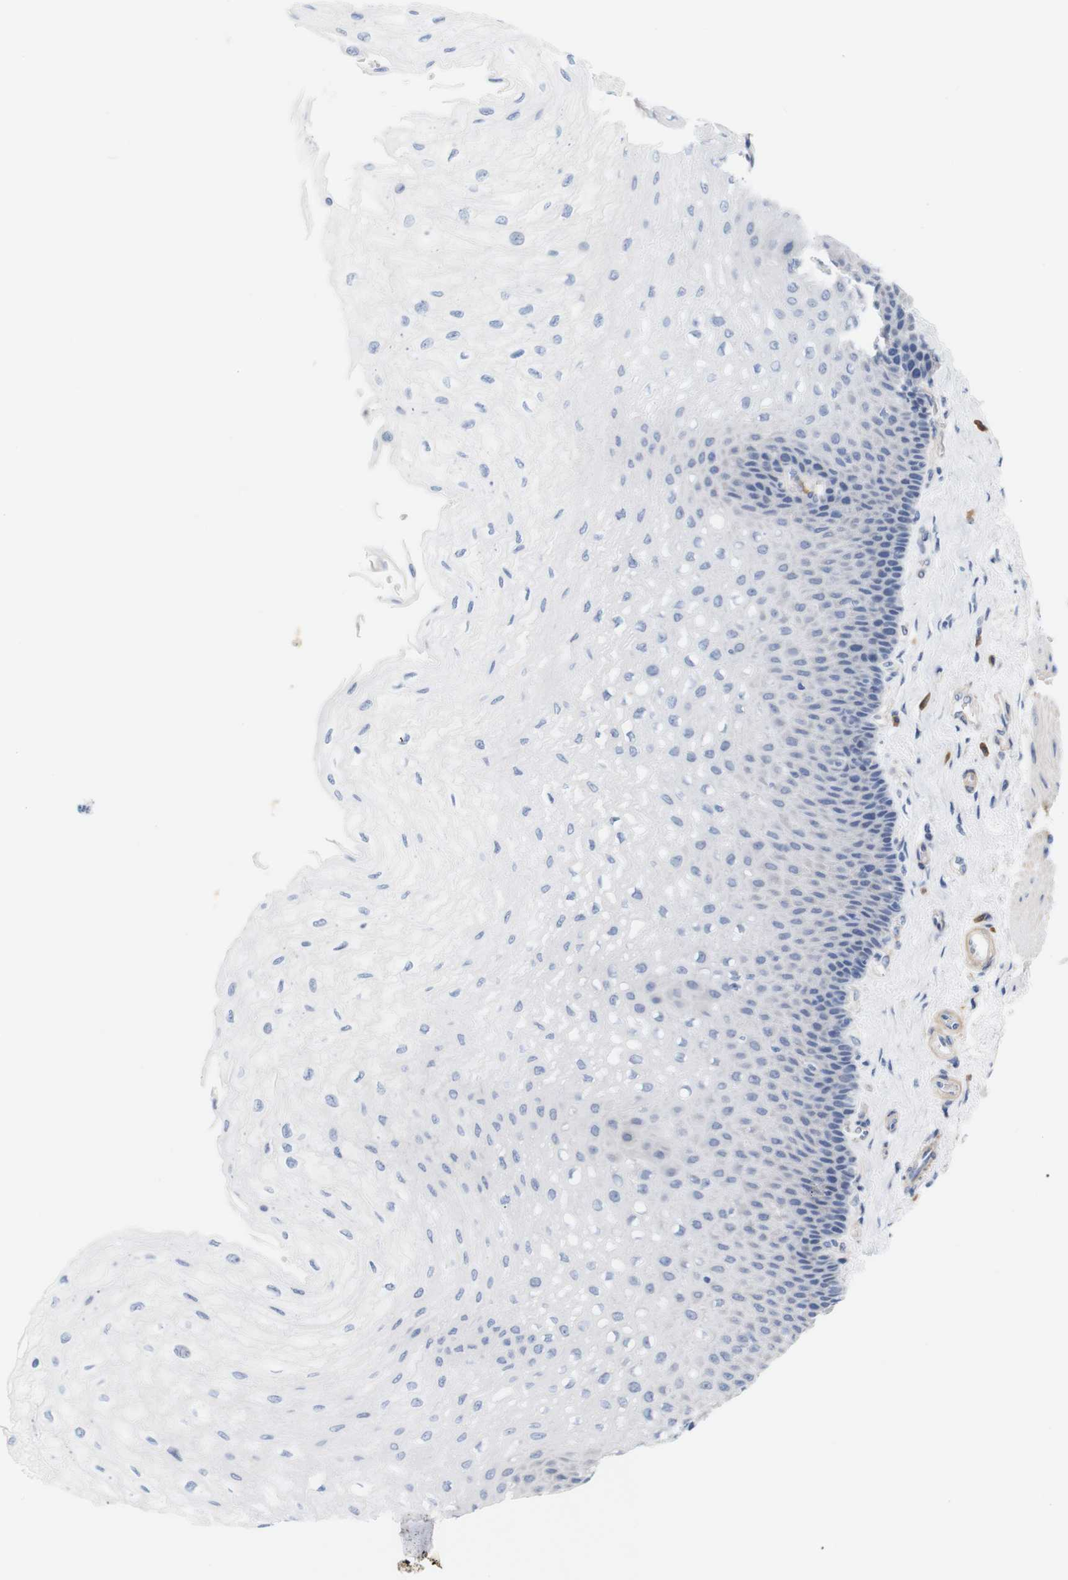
{"staining": {"intensity": "negative", "quantity": "none", "location": "none"}, "tissue": "esophagus", "cell_type": "Squamous epithelial cells", "image_type": "normal", "snomed": [{"axis": "morphology", "description": "Normal tissue, NOS"}, {"axis": "topography", "description": "Esophagus"}], "caption": "Squamous epithelial cells are negative for brown protein staining in unremarkable esophagus.", "gene": "STMN3", "patient": {"sex": "female", "age": 72}}